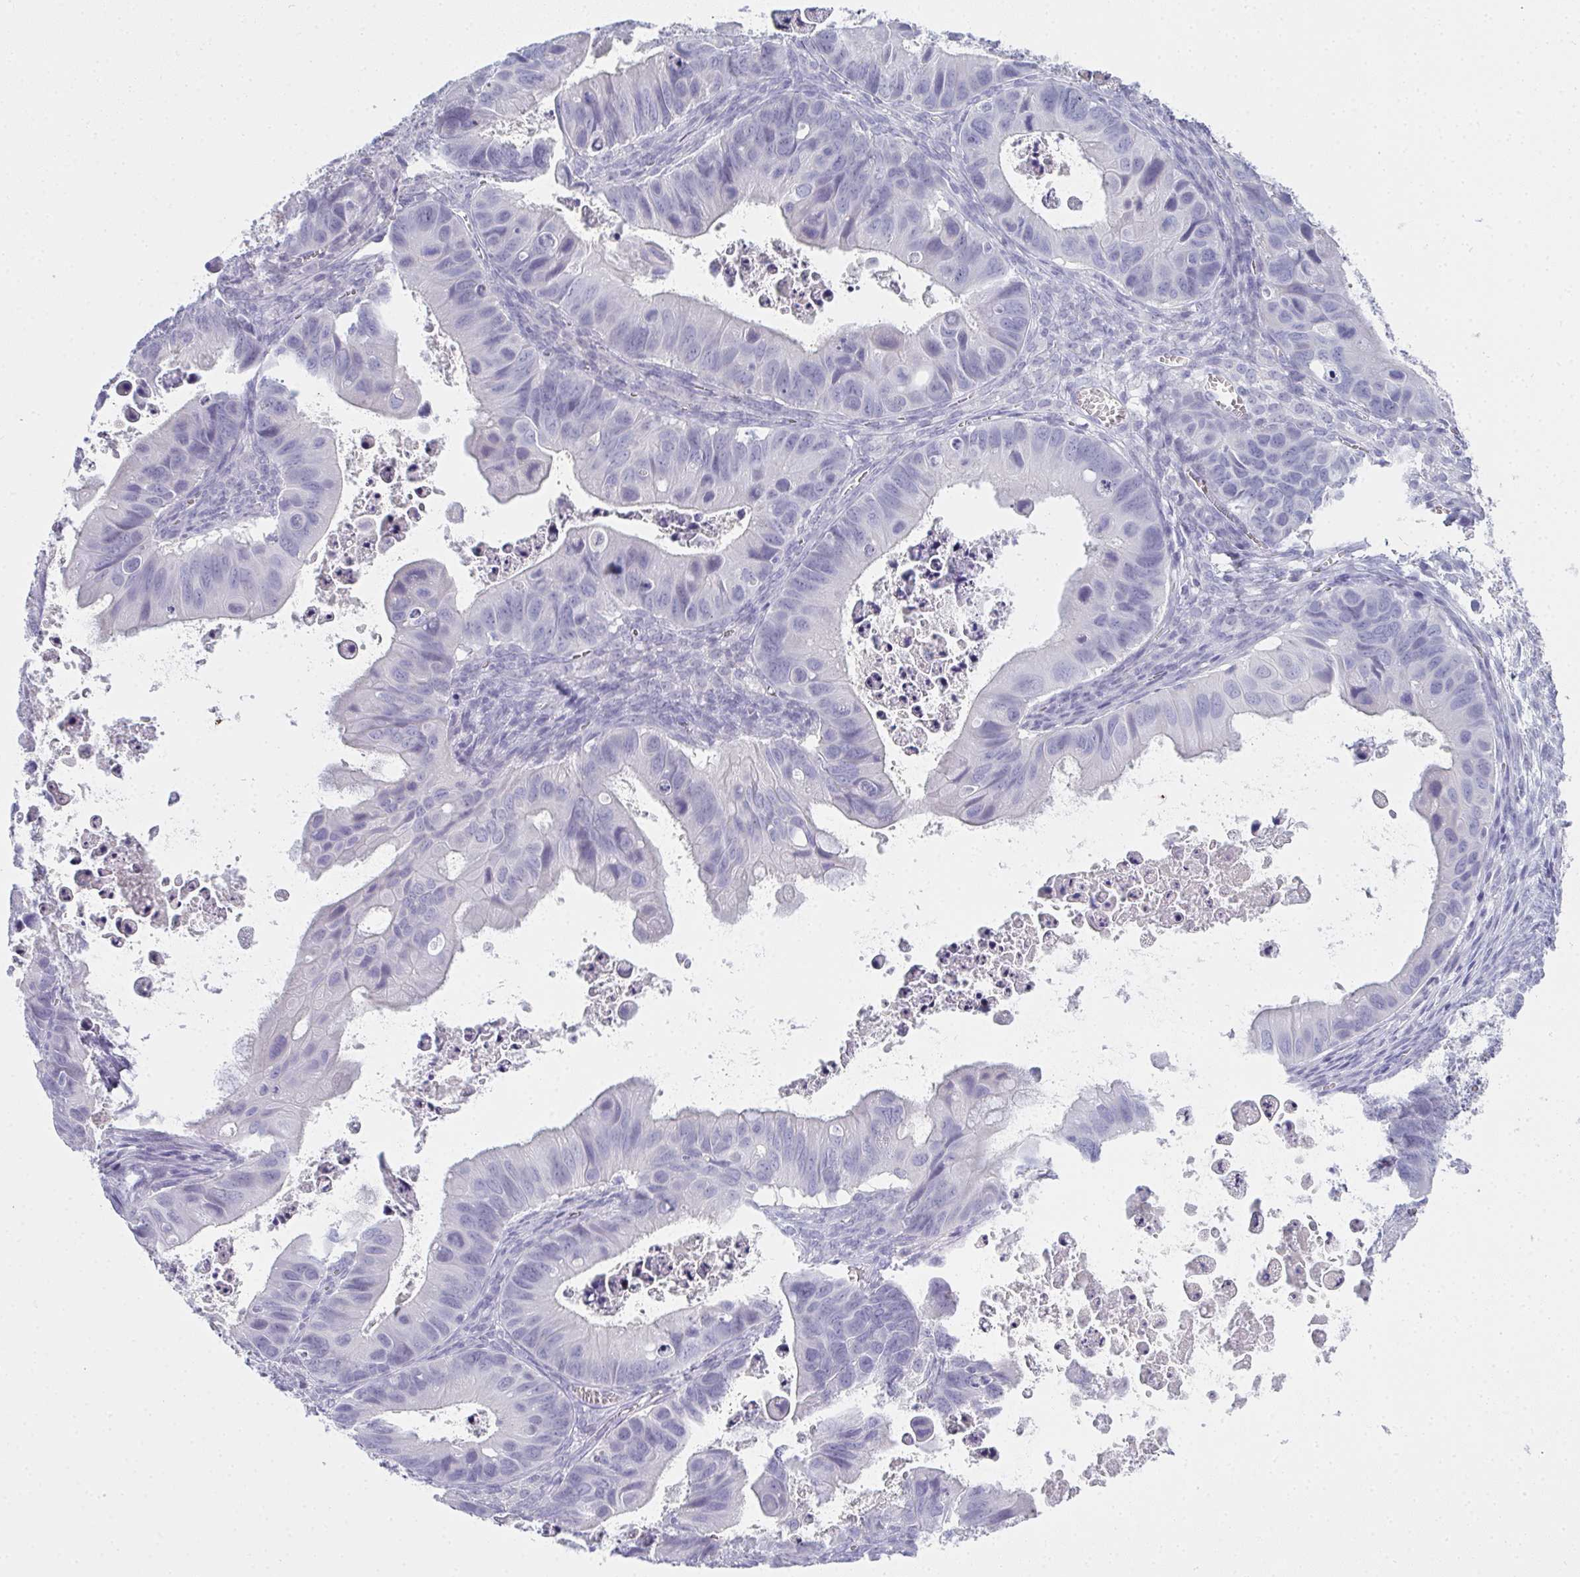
{"staining": {"intensity": "negative", "quantity": "none", "location": "none"}, "tissue": "ovarian cancer", "cell_type": "Tumor cells", "image_type": "cancer", "snomed": [{"axis": "morphology", "description": "Cystadenocarcinoma, mucinous, NOS"}, {"axis": "topography", "description": "Ovary"}], "caption": "IHC image of neoplastic tissue: ovarian cancer stained with DAB displays no significant protein expression in tumor cells.", "gene": "SLC36A2", "patient": {"sex": "female", "age": 64}}